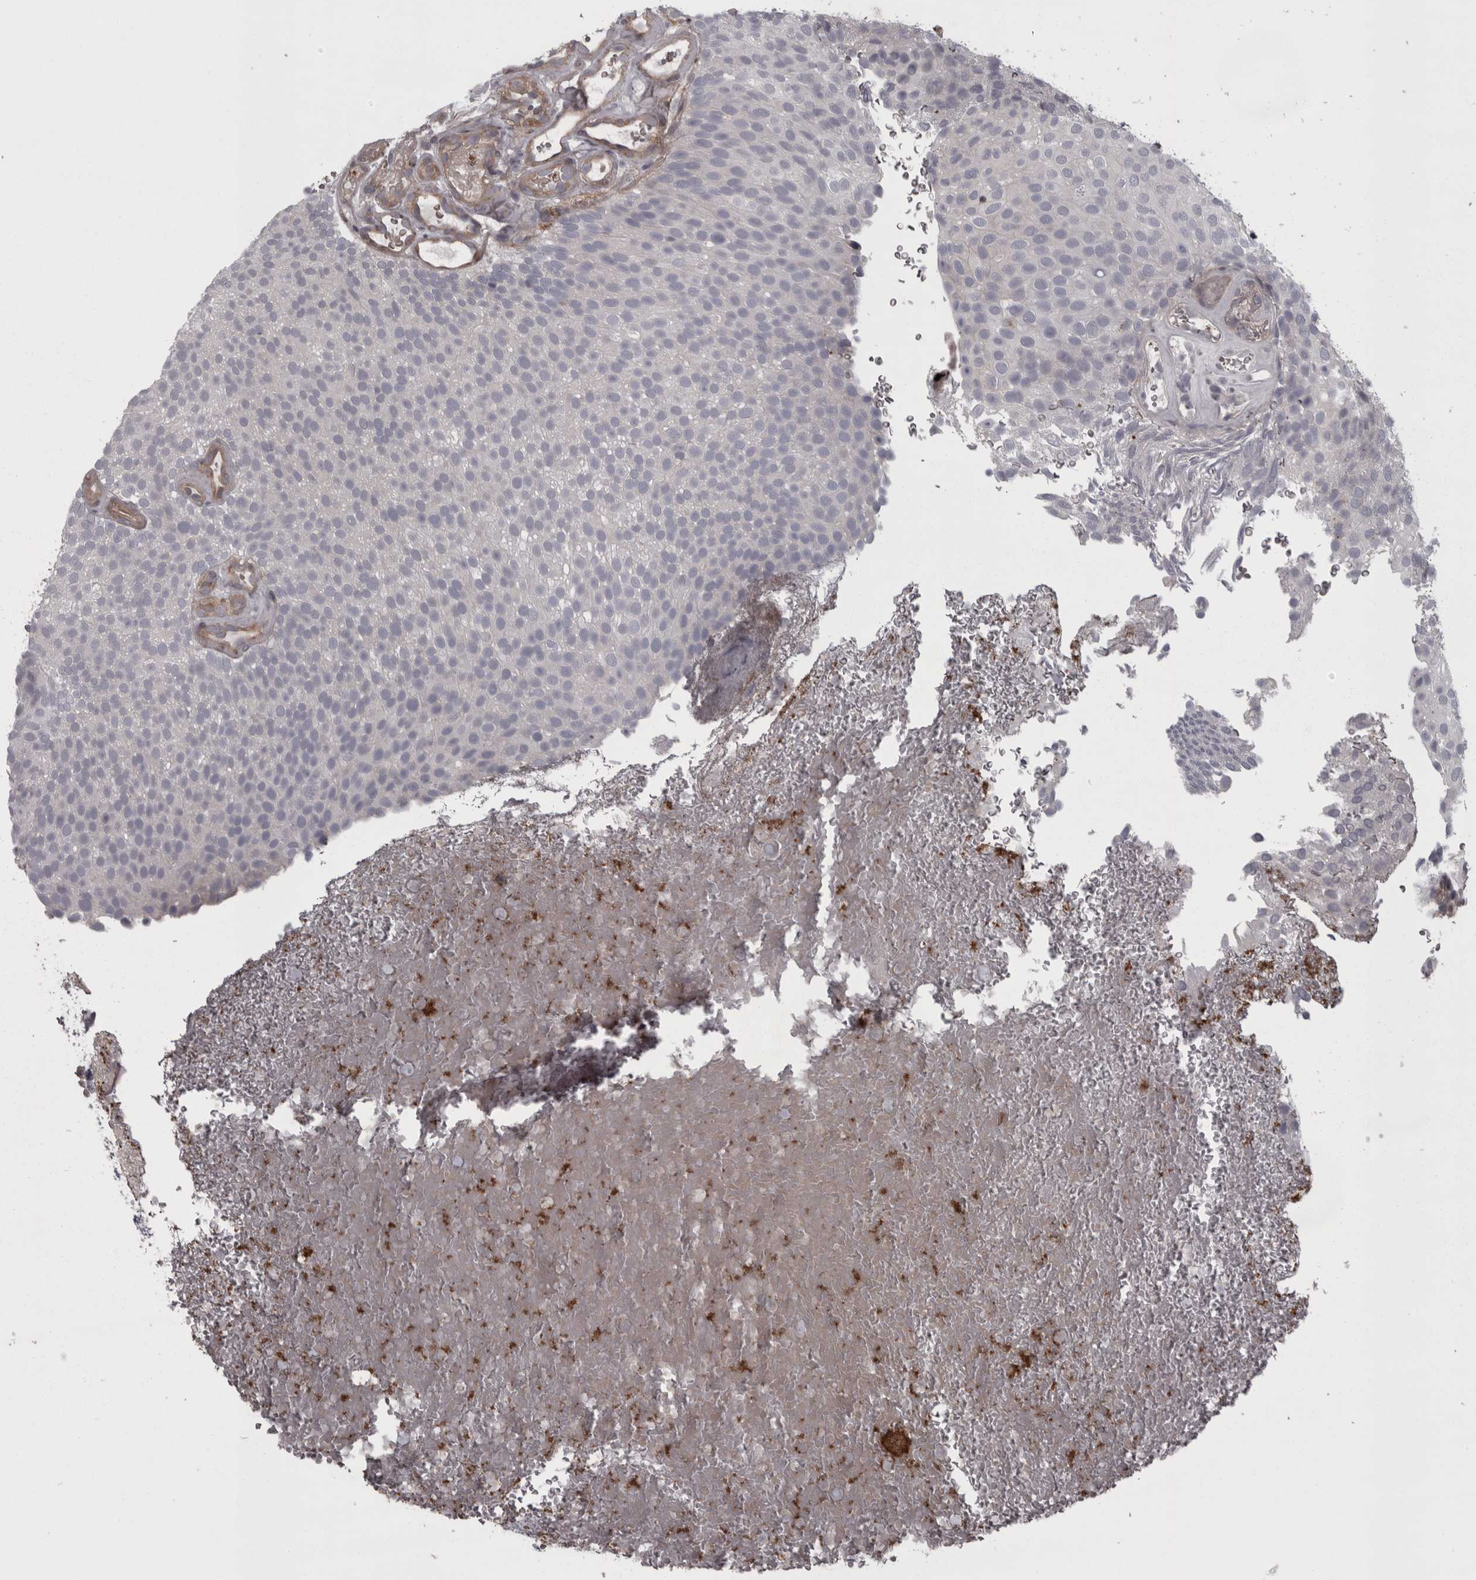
{"staining": {"intensity": "negative", "quantity": "none", "location": "none"}, "tissue": "urothelial cancer", "cell_type": "Tumor cells", "image_type": "cancer", "snomed": [{"axis": "morphology", "description": "Urothelial carcinoma, Low grade"}, {"axis": "topography", "description": "Urinary bladder"}], "caption": "Urothelial cancer was stained to show a protein in brown. There is no significant staining in tumor cells.", "gene": "RSU1", "patient": {"sex": "male", "age": 78}}